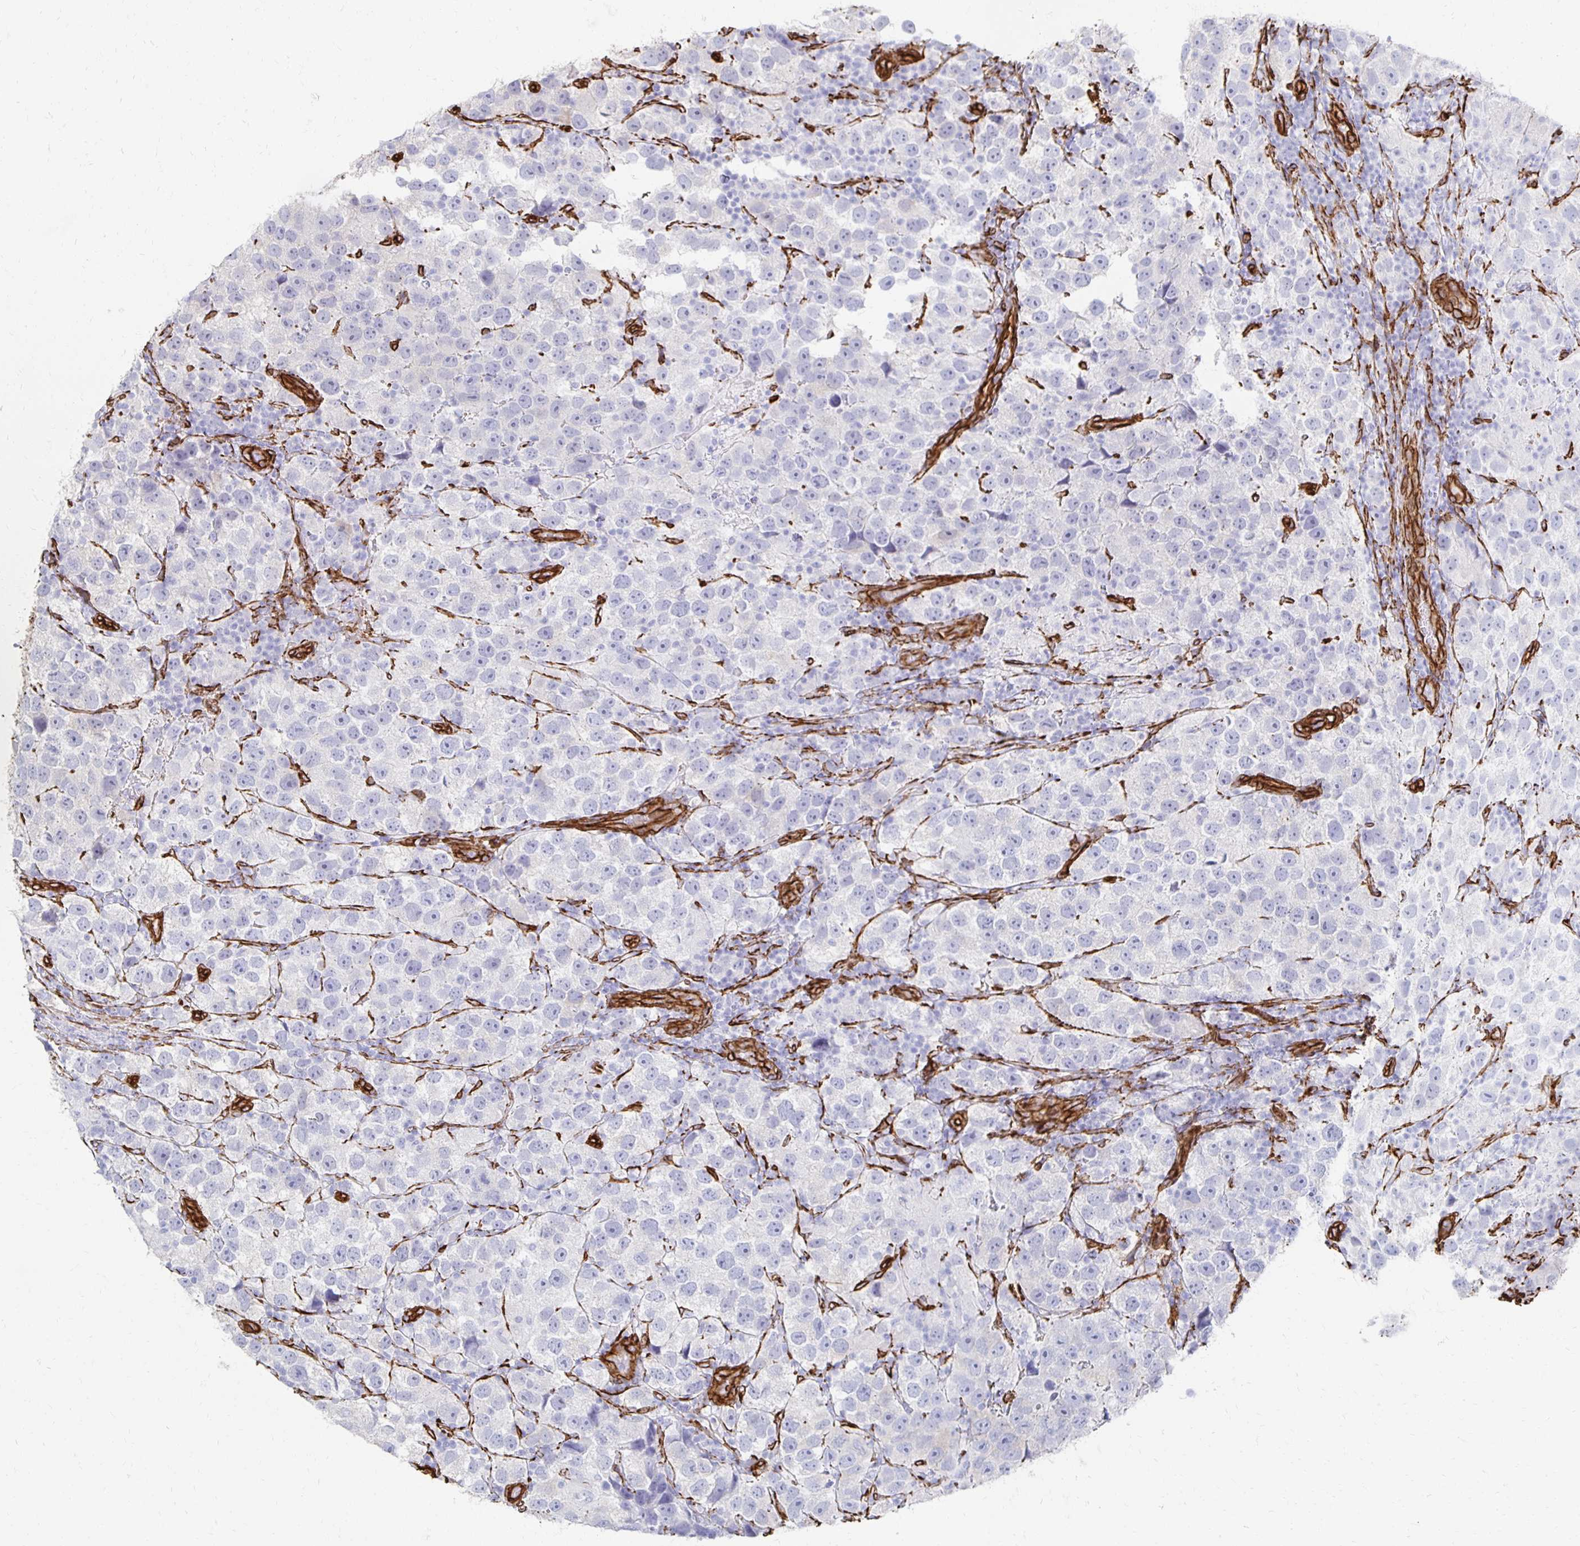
{"staining": {"intensity": "negative", "quantity": "none", "location": "none"}, "tissue": "testis cancer", "cell_type": "Tumor cells", "image_type": "cancer", "snomed": [{"axis": "morphology", "description": "Seminoma, NOS"}, {"axis": "topography", "description": "Testis"}], "caption": "Tumor cells are negative for protein expression in human testis cancer.", "gene": "VIPR2", "patient": {"sex": "male", "age": 26}}